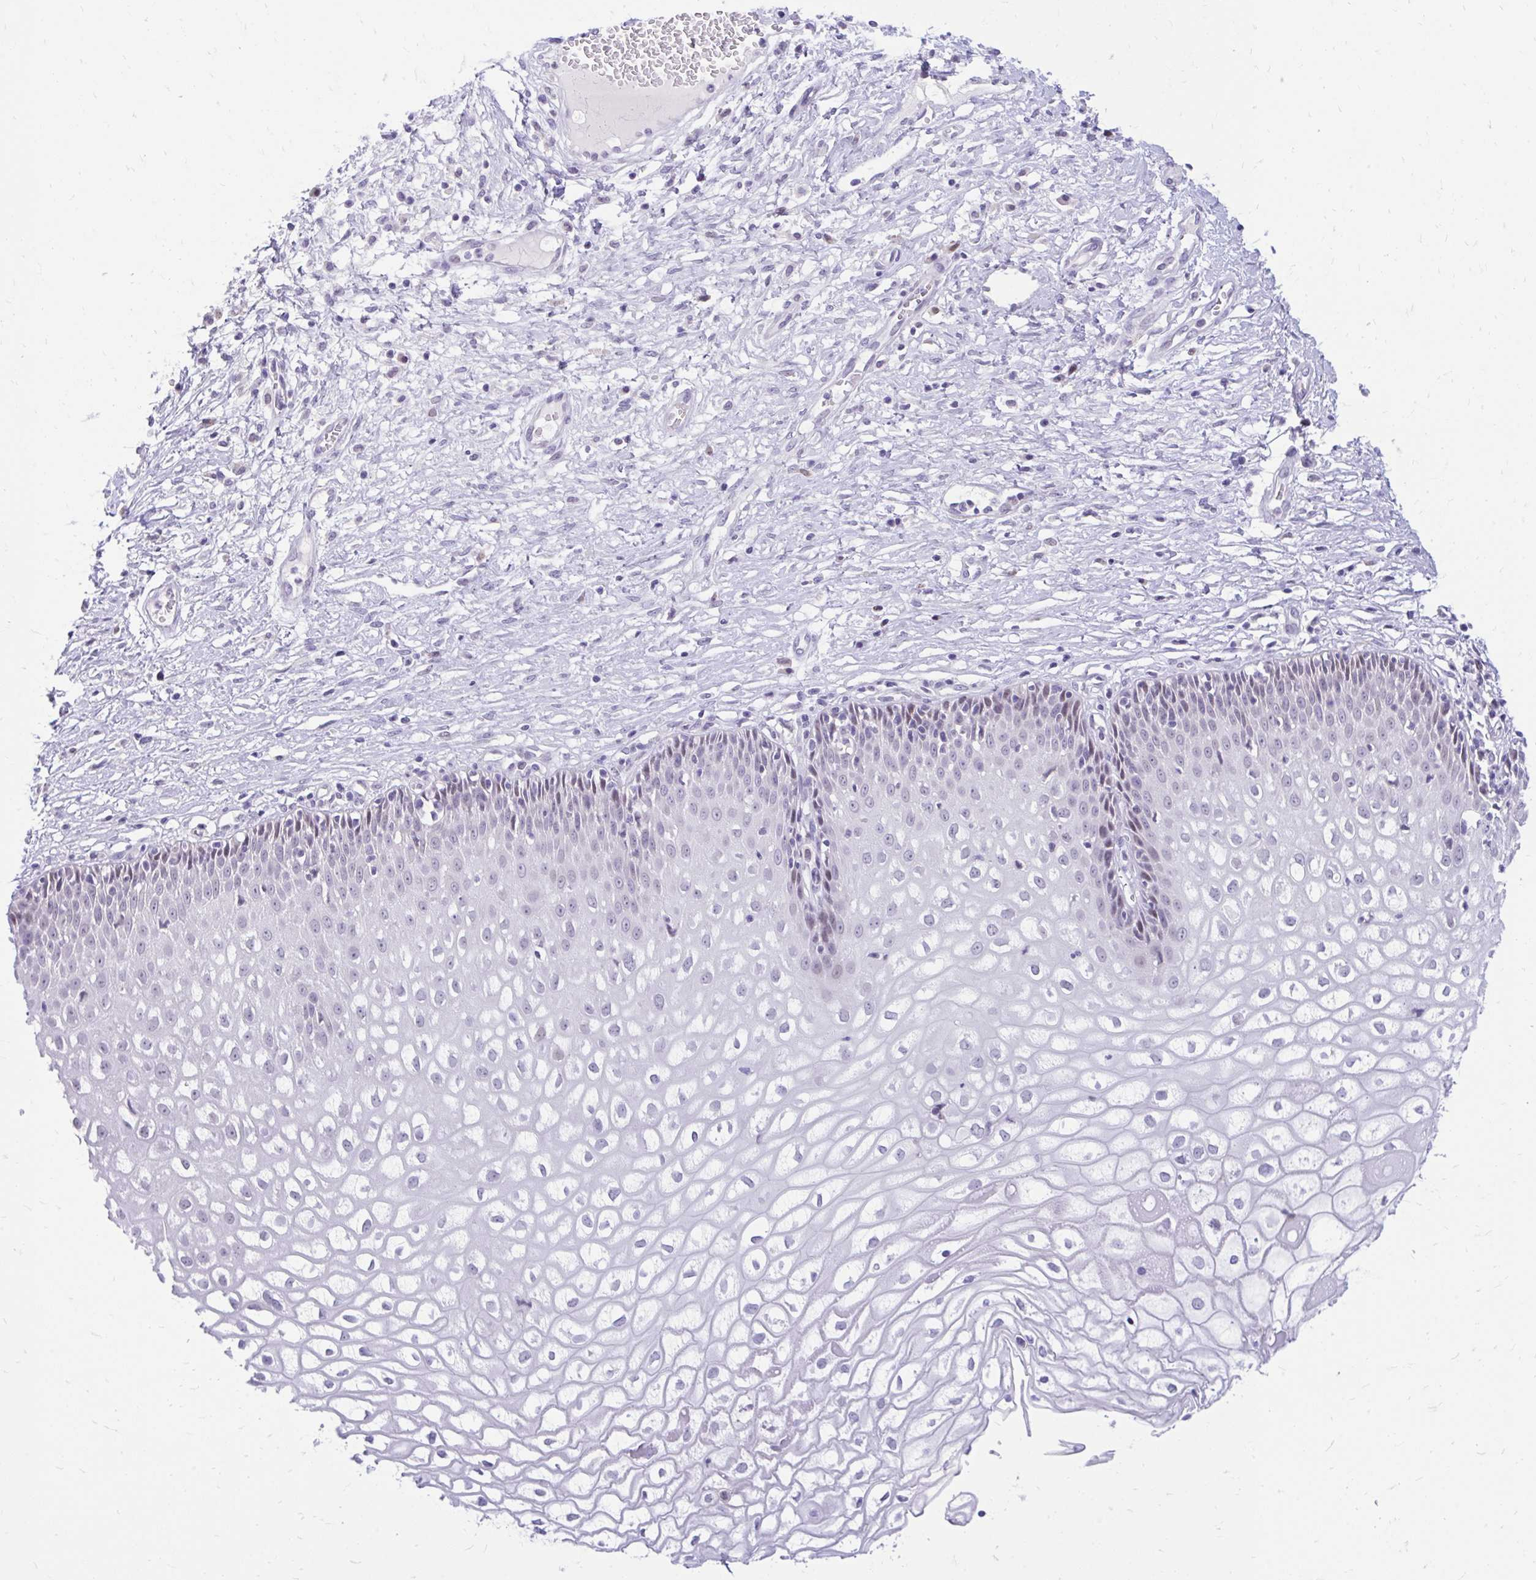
{"staining": {"intensity": "weak", "quantity": "25%-75%", "location": "nuclear"}, "tissue": "cervix", "cell_type": "Glandular cells", "image_type": "normal", "snomed": [{"axis": "morphology", "description": "Normal tissue, NOS"}, {"axis": "topography", "description": "Cervix"}], "caption": "Immunohistochemistry (IHC) staining of benign cervix, which exhibits low levels of weak nuclear positivity in approximately 25%-75% of glandular cells indicating weak nuclear protein expression. The staining was performed using DAB (brown) for protein detection and nuclei were counterstained in hematoxylin (blue).", "gene": "GLB1L2", "patient": {"sex": "female", "age": 36}}